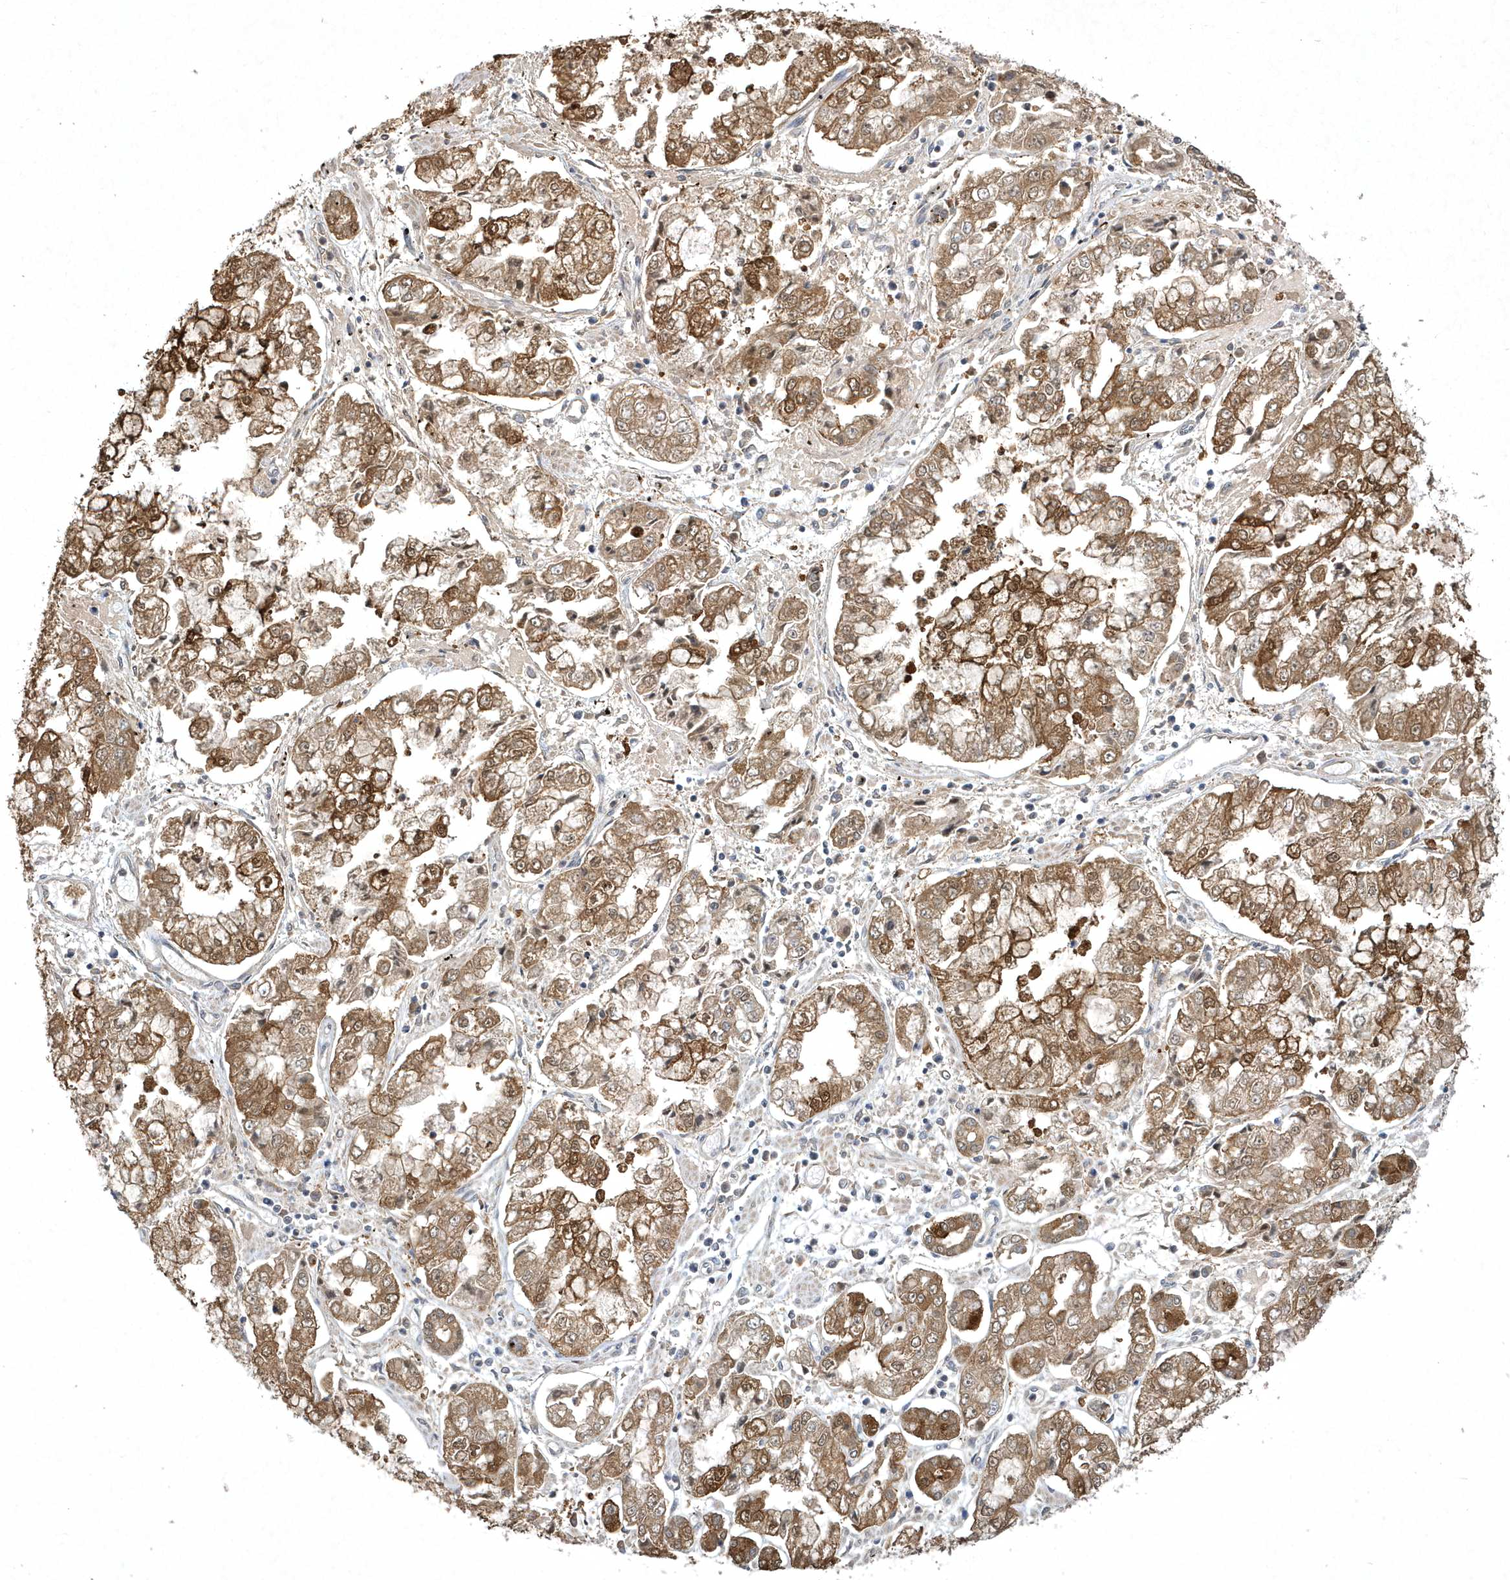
{"staining": {"intensity": "moderate", "quantity": ">75%", "location": "cytoplasmic/membranous"}, "tissue": "stomach cancer", "cell_type": "Tumor cells", "image_type": "cancer", "snomed": [{"axis": "morphology", "description": "Adenocarcinoma, NOS"}, {"axis": "topography", "description": "Stomach"}], "caption": "DAB (3,3'-diaminobenzidine) immunohistochemical staining of human adenocarcinoma (stomach) reveals moderate cytoplasmic/membranous protein positivity in approximately >75% of tumor cells.", "gene": "AKR7A2", "patient": {"sex": "male", "age": 76}}